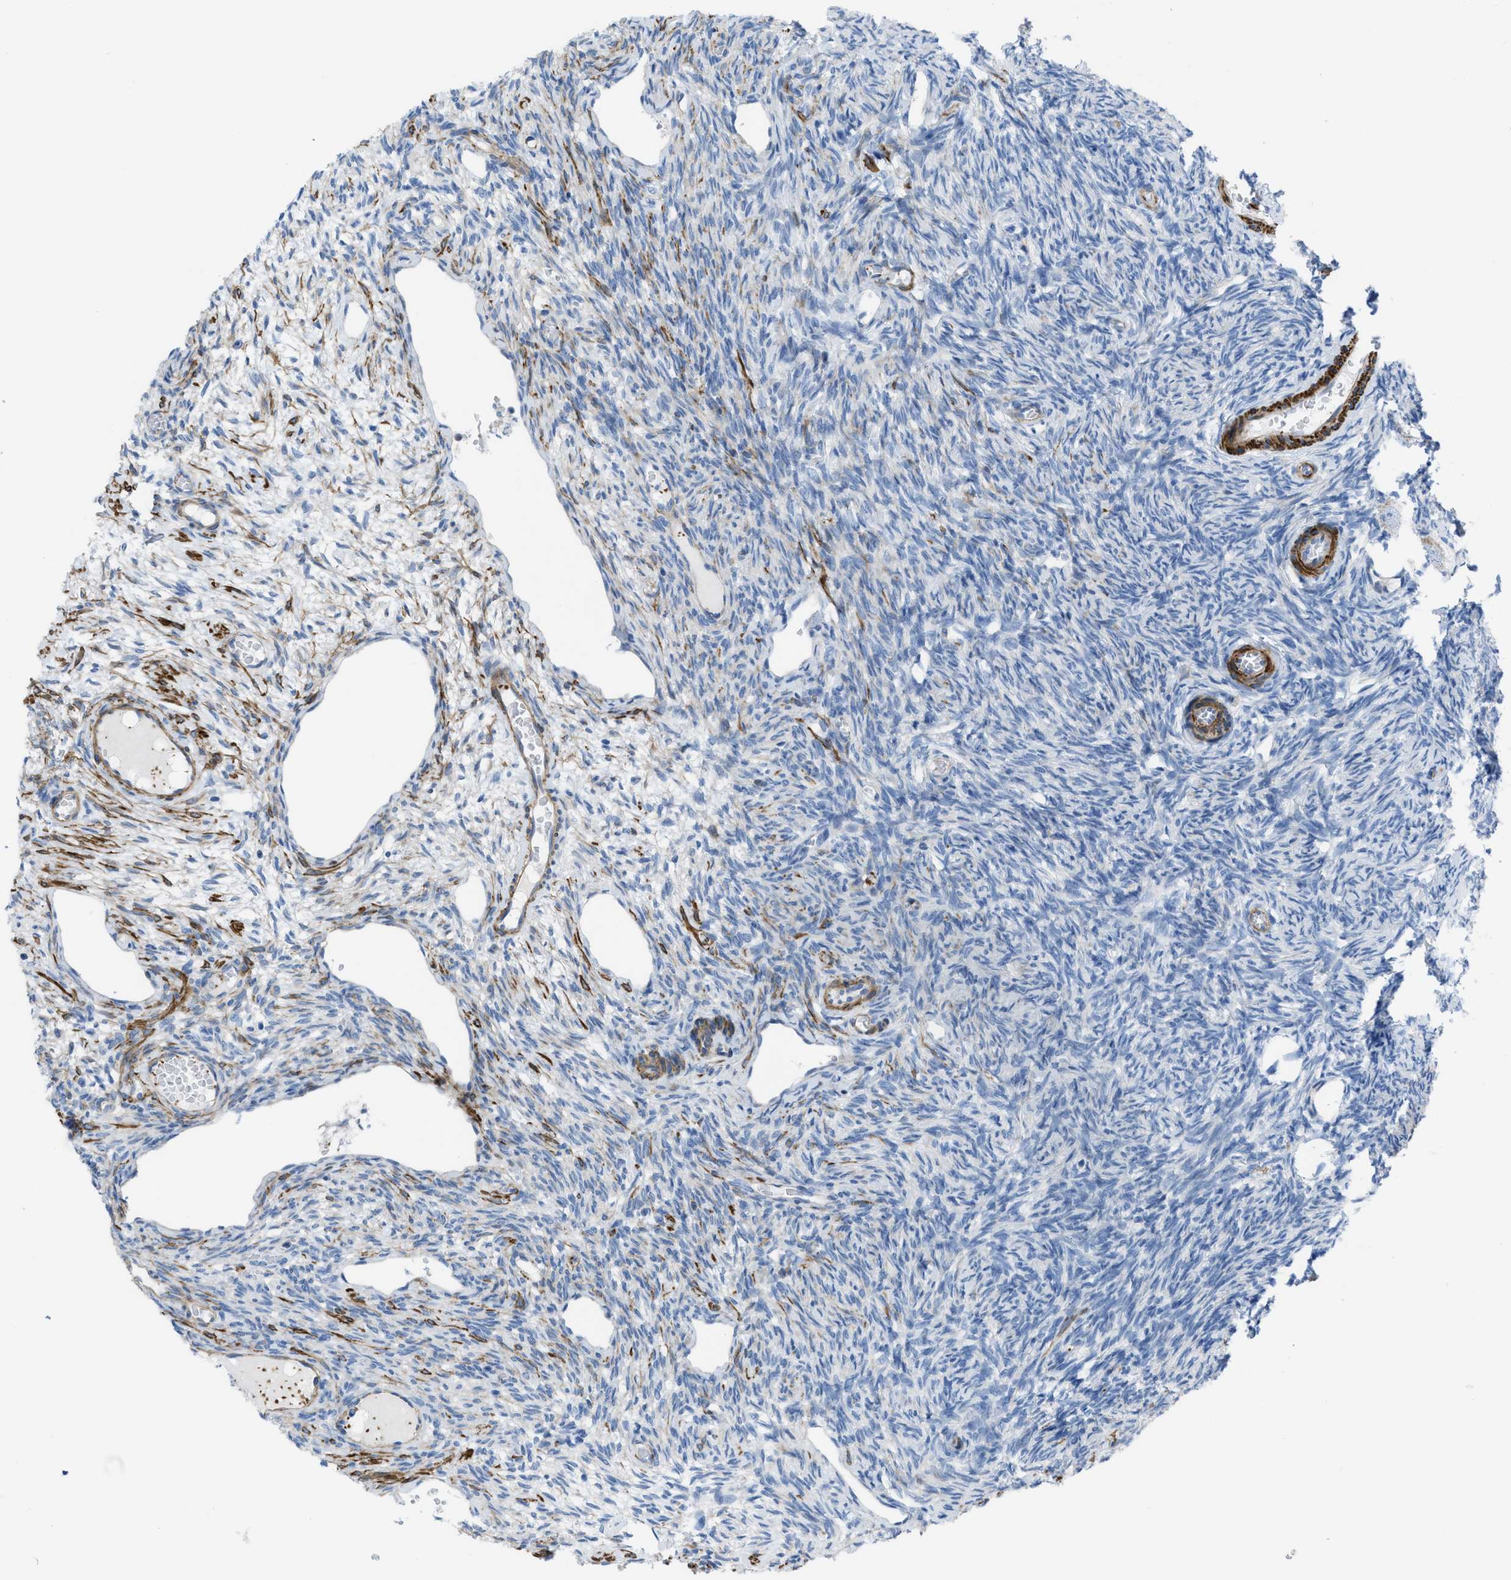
{"staining": {"intensity": "weak", "quantity": "<25%", "location": "cytoplasmic/membranous"}, "tissue": "ovary", "cell_type": "Follicle cells", "image_type": "normal", "snomed": [{"axis": "morphology", "description": "Normal tissue, NOS"}, {"axis": "topography", "description": "Ovary"}], "caption": "High power microscopy image of an immunohistochemistry (IHC) histopathology image of benign ovary, revealing no significant positivity in follicle cells.", "gene": "KCNH7", "patient": {"sex": "female", "age": 27}}